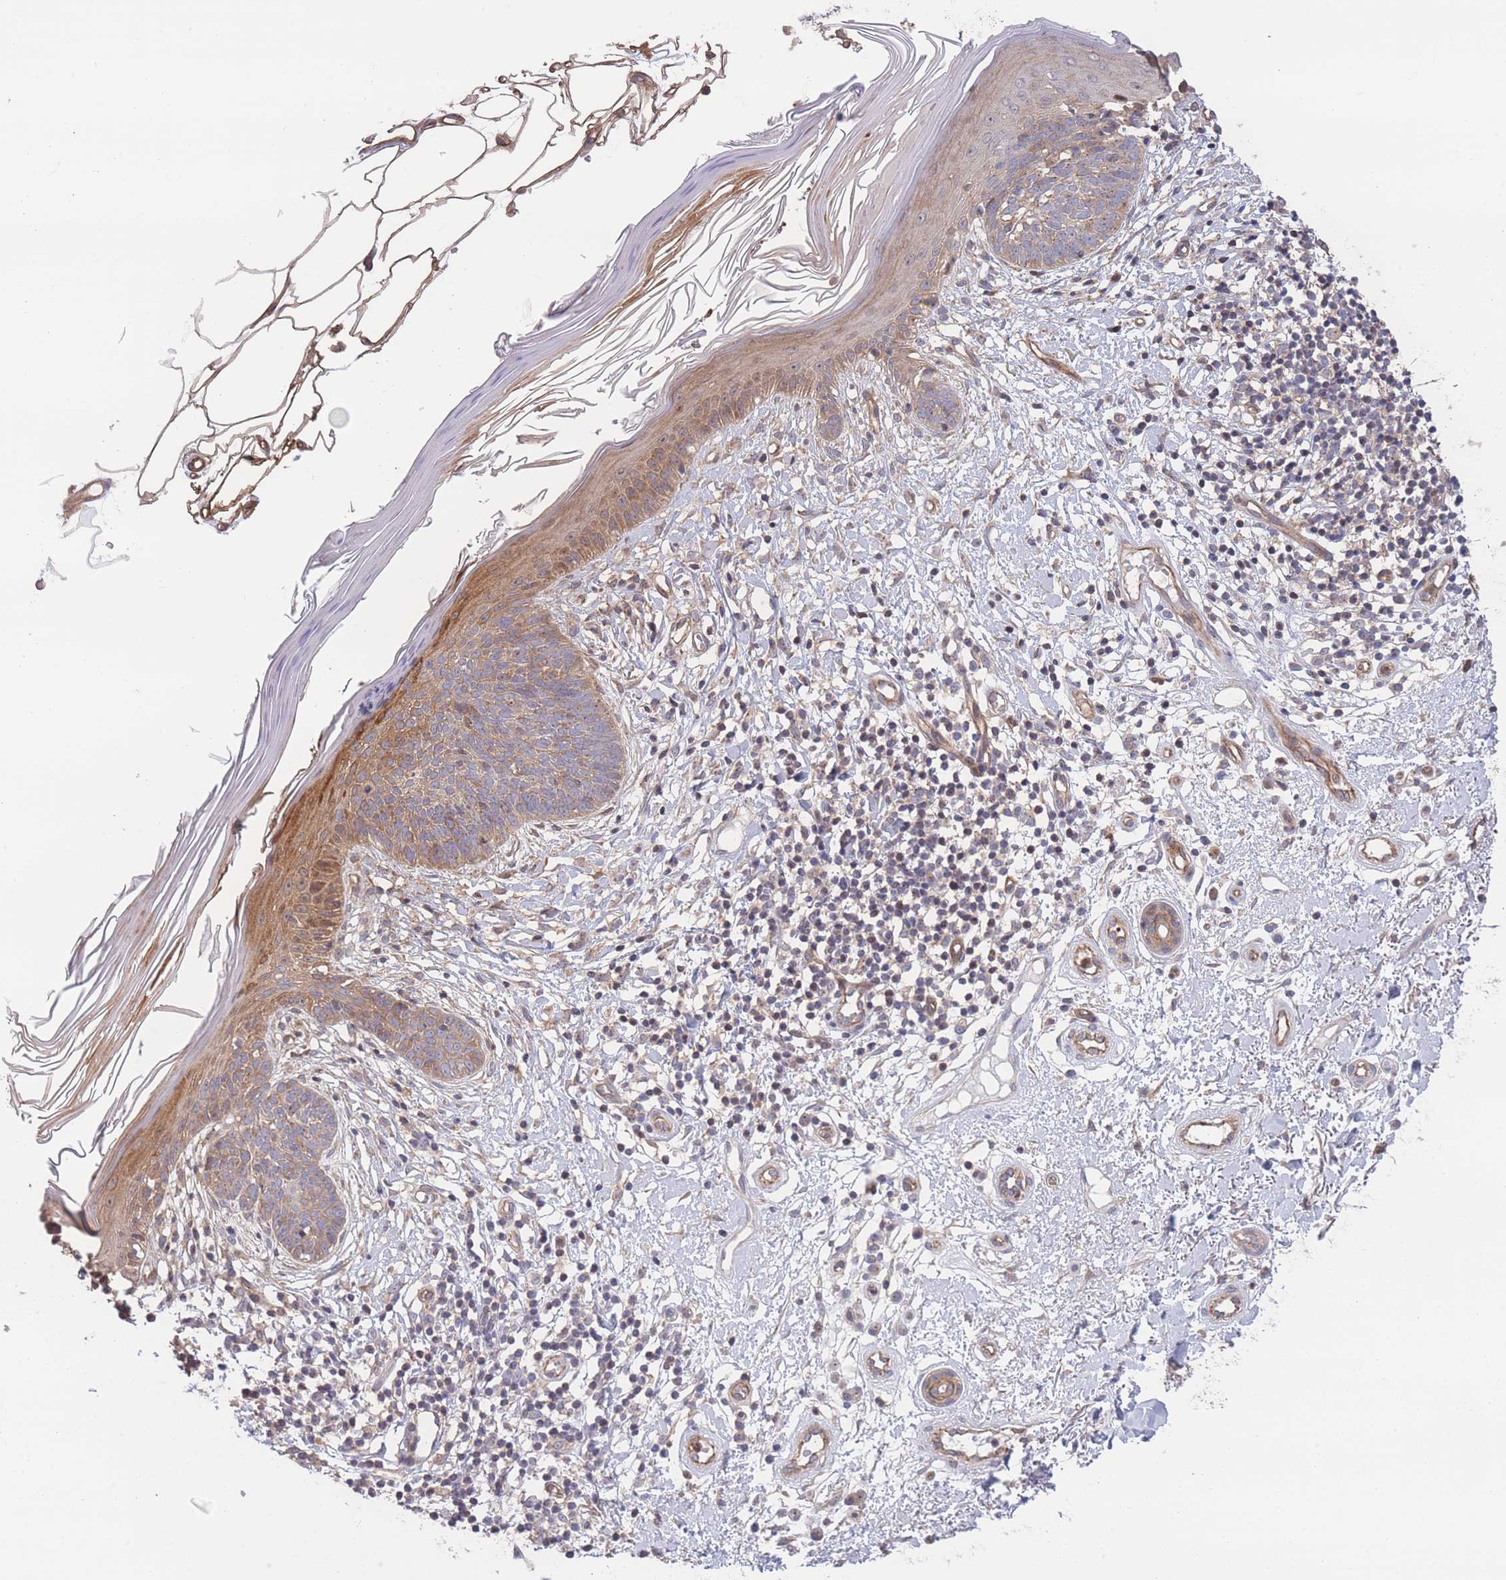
{"staining": {"intensity": "weak", "quantity": "25%-75%", "location": "cytoplasmic/membranous"}, "tissue": "skin cancer", "cell_type": "Tumor cells", "image_type": "cancer", "snomed": [{"axis": "morphology", "description": "Basal cell carcinoma"}, {"axis": "topography", "description": "Skin"}], "caption": "Approximately 25%-75% of tumor cells in human skin cancer (basal cell carcinoma) show weak cytoplasmic/membranous protein staining as visualized by brown immunohistochemical staining.", "gene": "STEAP3", "patient": {"sex": "male", "age": 78}}